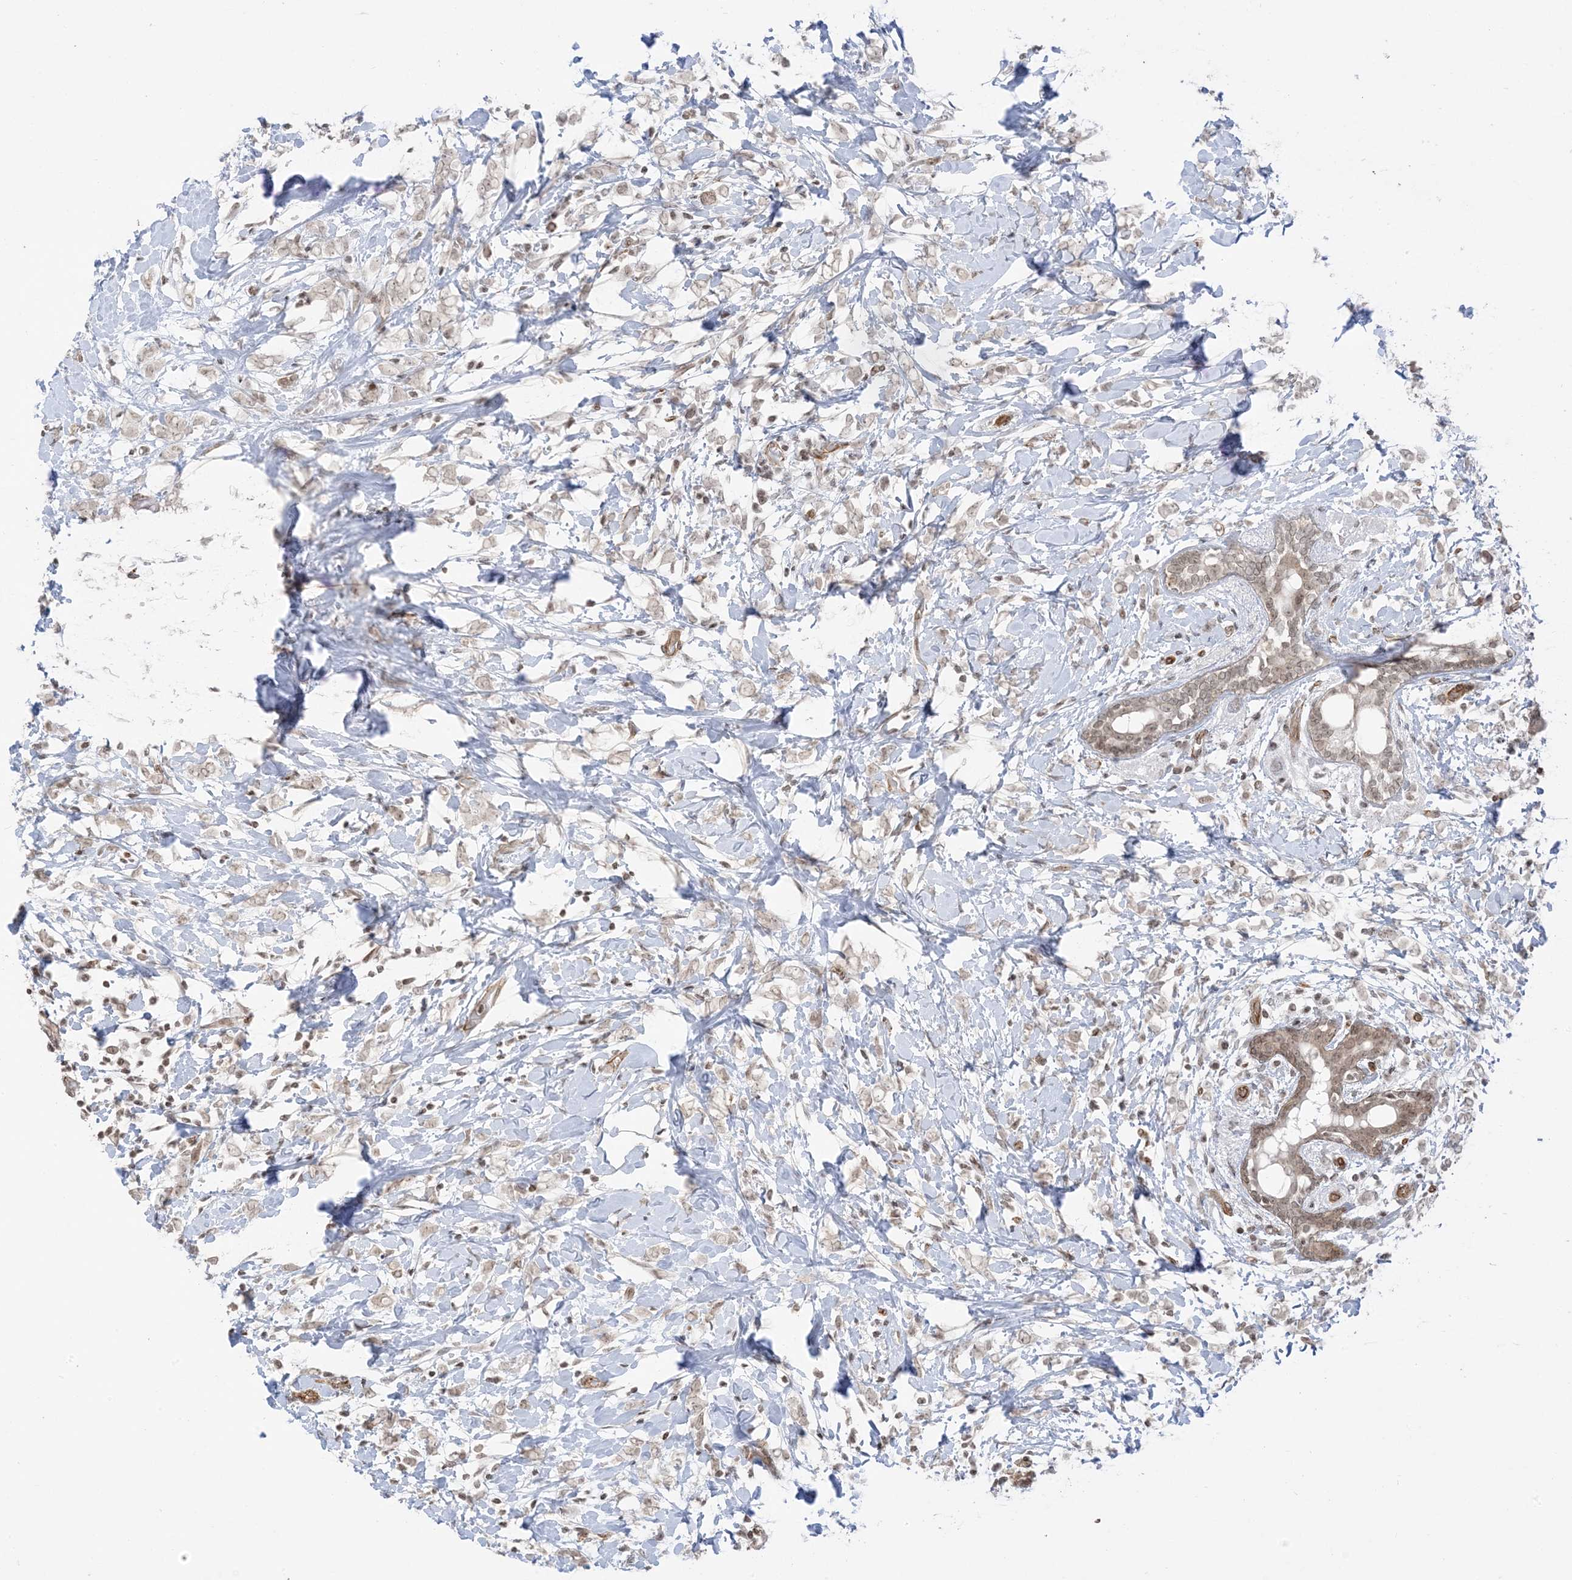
{"staining": {"intensity": "weak", "quantity": ">75%", "location": "nuclear"}, "tissue": "breast cancer", "cell_type": "Tumor cells", "image_type": "cancer", "snomed": [{"axis": "morphology", "description": "Normal tissue, NOS"}, {"axis": "morphology", "description": "Lobular carcinoma"}, {"axis": "topography", "description": "Breast"}], "caption": "Breast lobular carcinoma stained with a protein marker exhibits weak staining in tumor cells.", "gene": "METAP1D", "patient": {"sex": "female", "age": 47}}